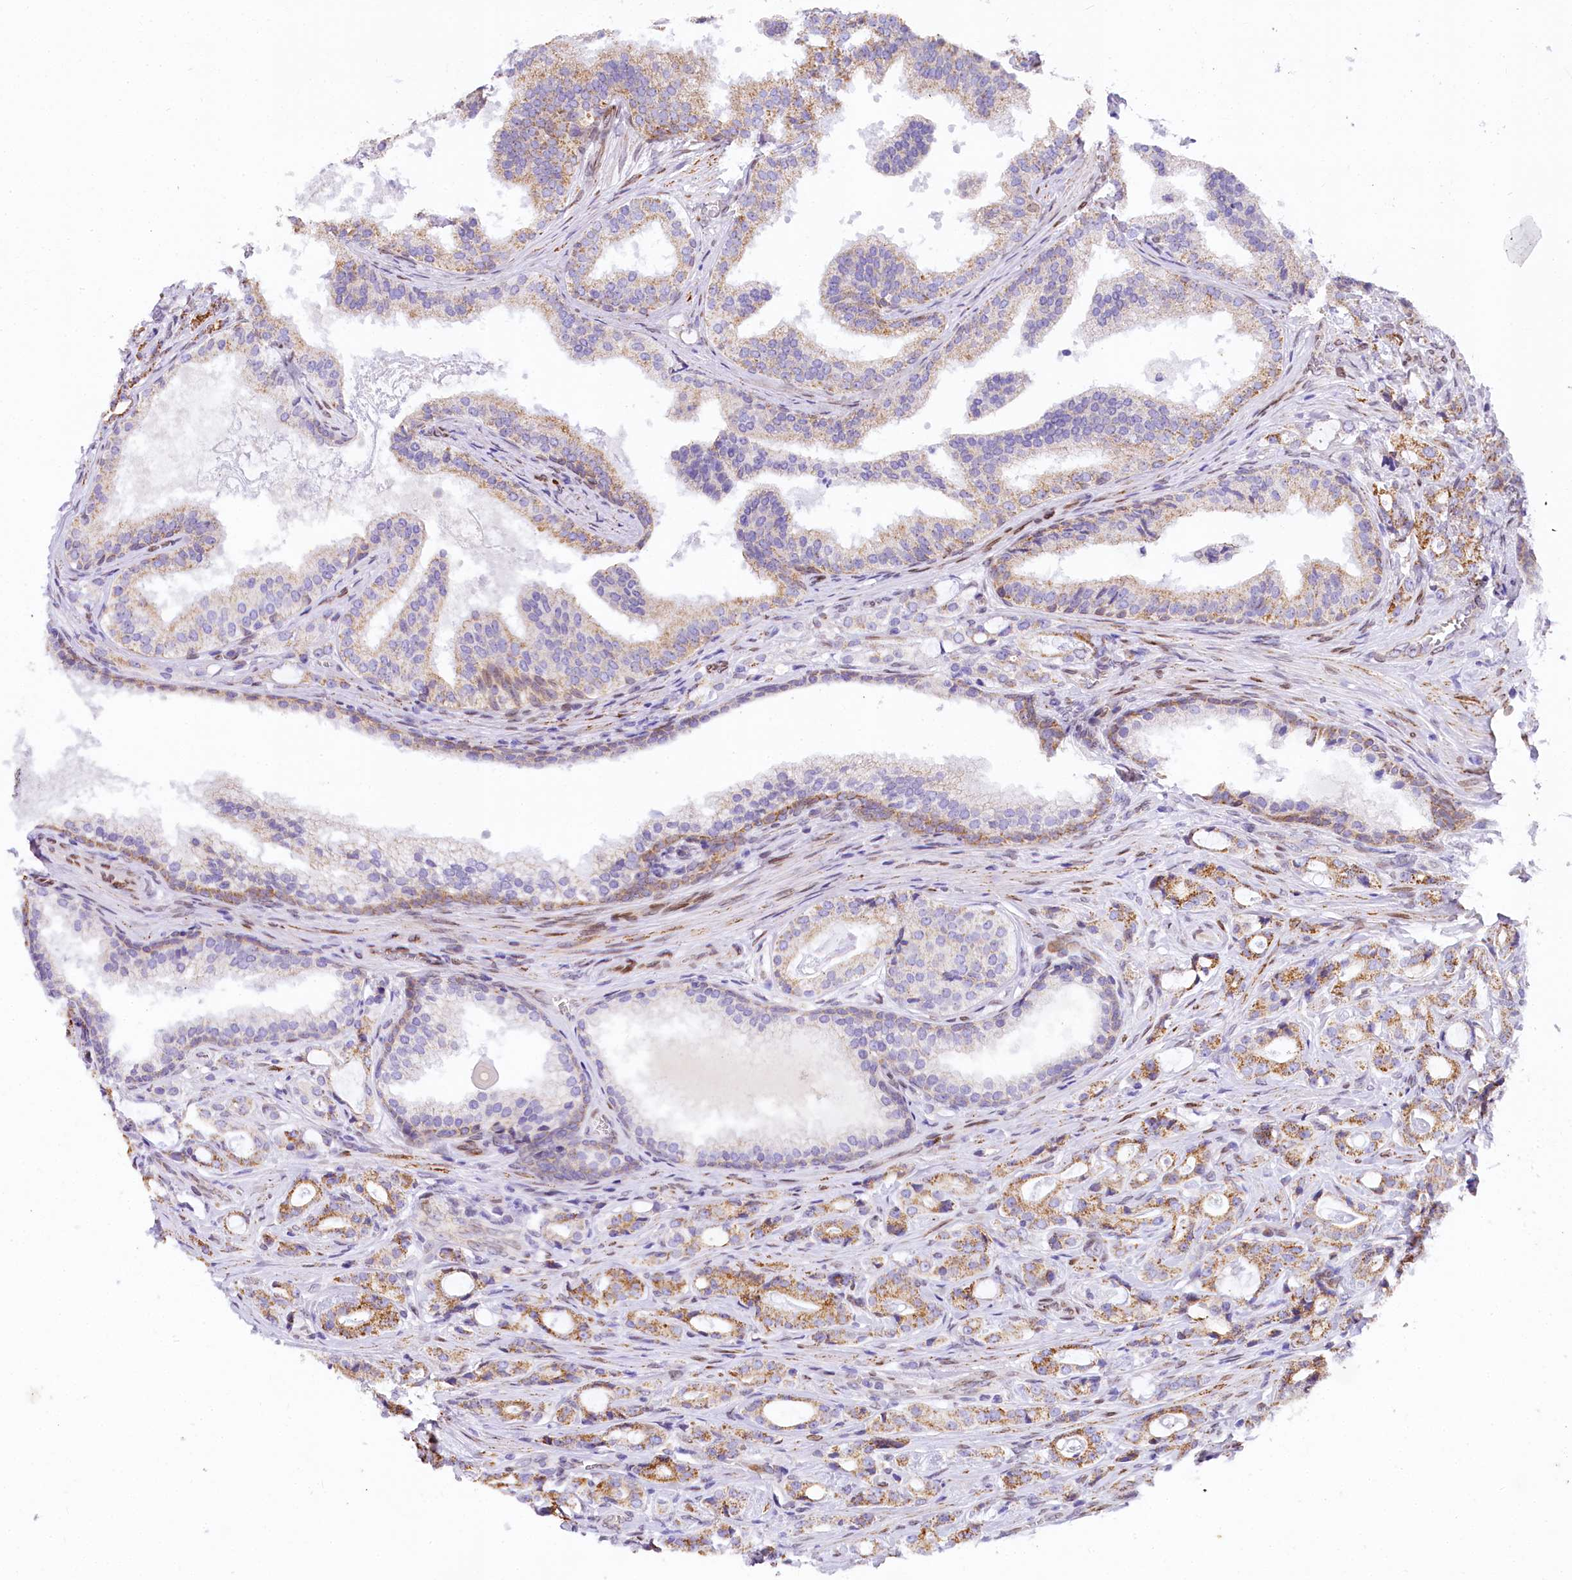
{"staining": {"intensity": "moderate", "quantity": ">75%", "location": "cytoplasmic/membranous"}, "tissue": "prostate cancer", "cell_type": "Tumor cells", "image_type": "cancer", "snomed": [{"axis": "morphology", "description": "Adenocarcinoma, High grade"}, {"axis": "topography", "description": "Prostate"}], "caption": "About >75% of tumor cells in human prostate cancer (high-grade adenocarcinoma) exhibit moderate cytoplasmic/membranous protein expression as visualized by brown immunohistochemical staining.", "gene": "PPIP5K2", "patient": {"sex": "male", "age": 63}}